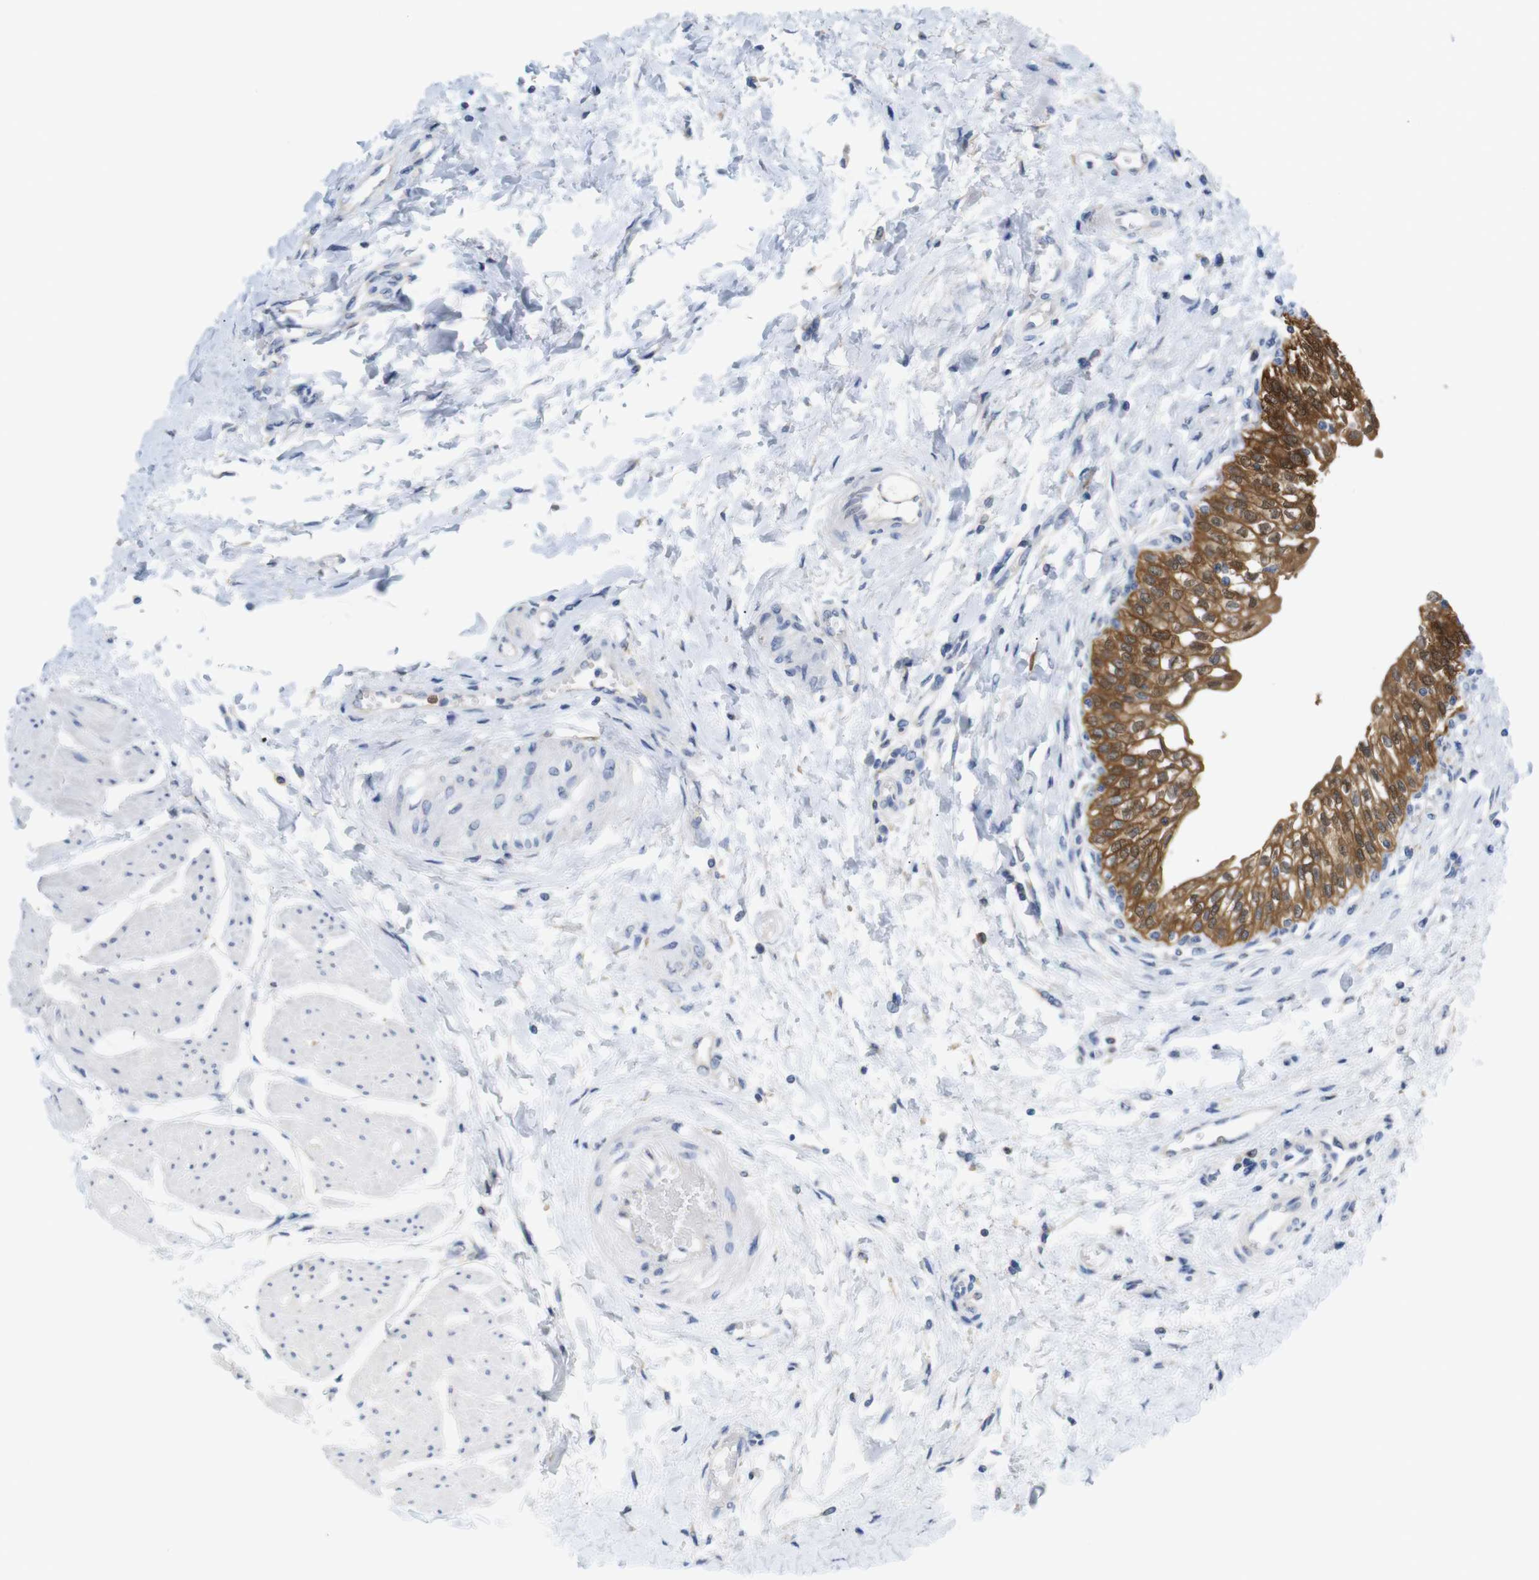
{"staining": {"intensity": "moderate", "quantity": ">75%", "location": "cytoplasmic/membranous"}, "tissue": "urinary bladder", "cell_type": "Urothelial cells", "image_type": "normal", "snomed": [{"axis": "morphology", "description": "Normal tissue, NOS"}, {"axis": "topography", "description": "Urinary bladder"}], "caption": "IHC (DAB) staining of normal human urinary bladder exhibits moderate cytoplasmic/membranous protein staining in approximately >75% of urothelial cells.", "gene": "NEBL", "patient": {"sex": "male", "age": 55}}